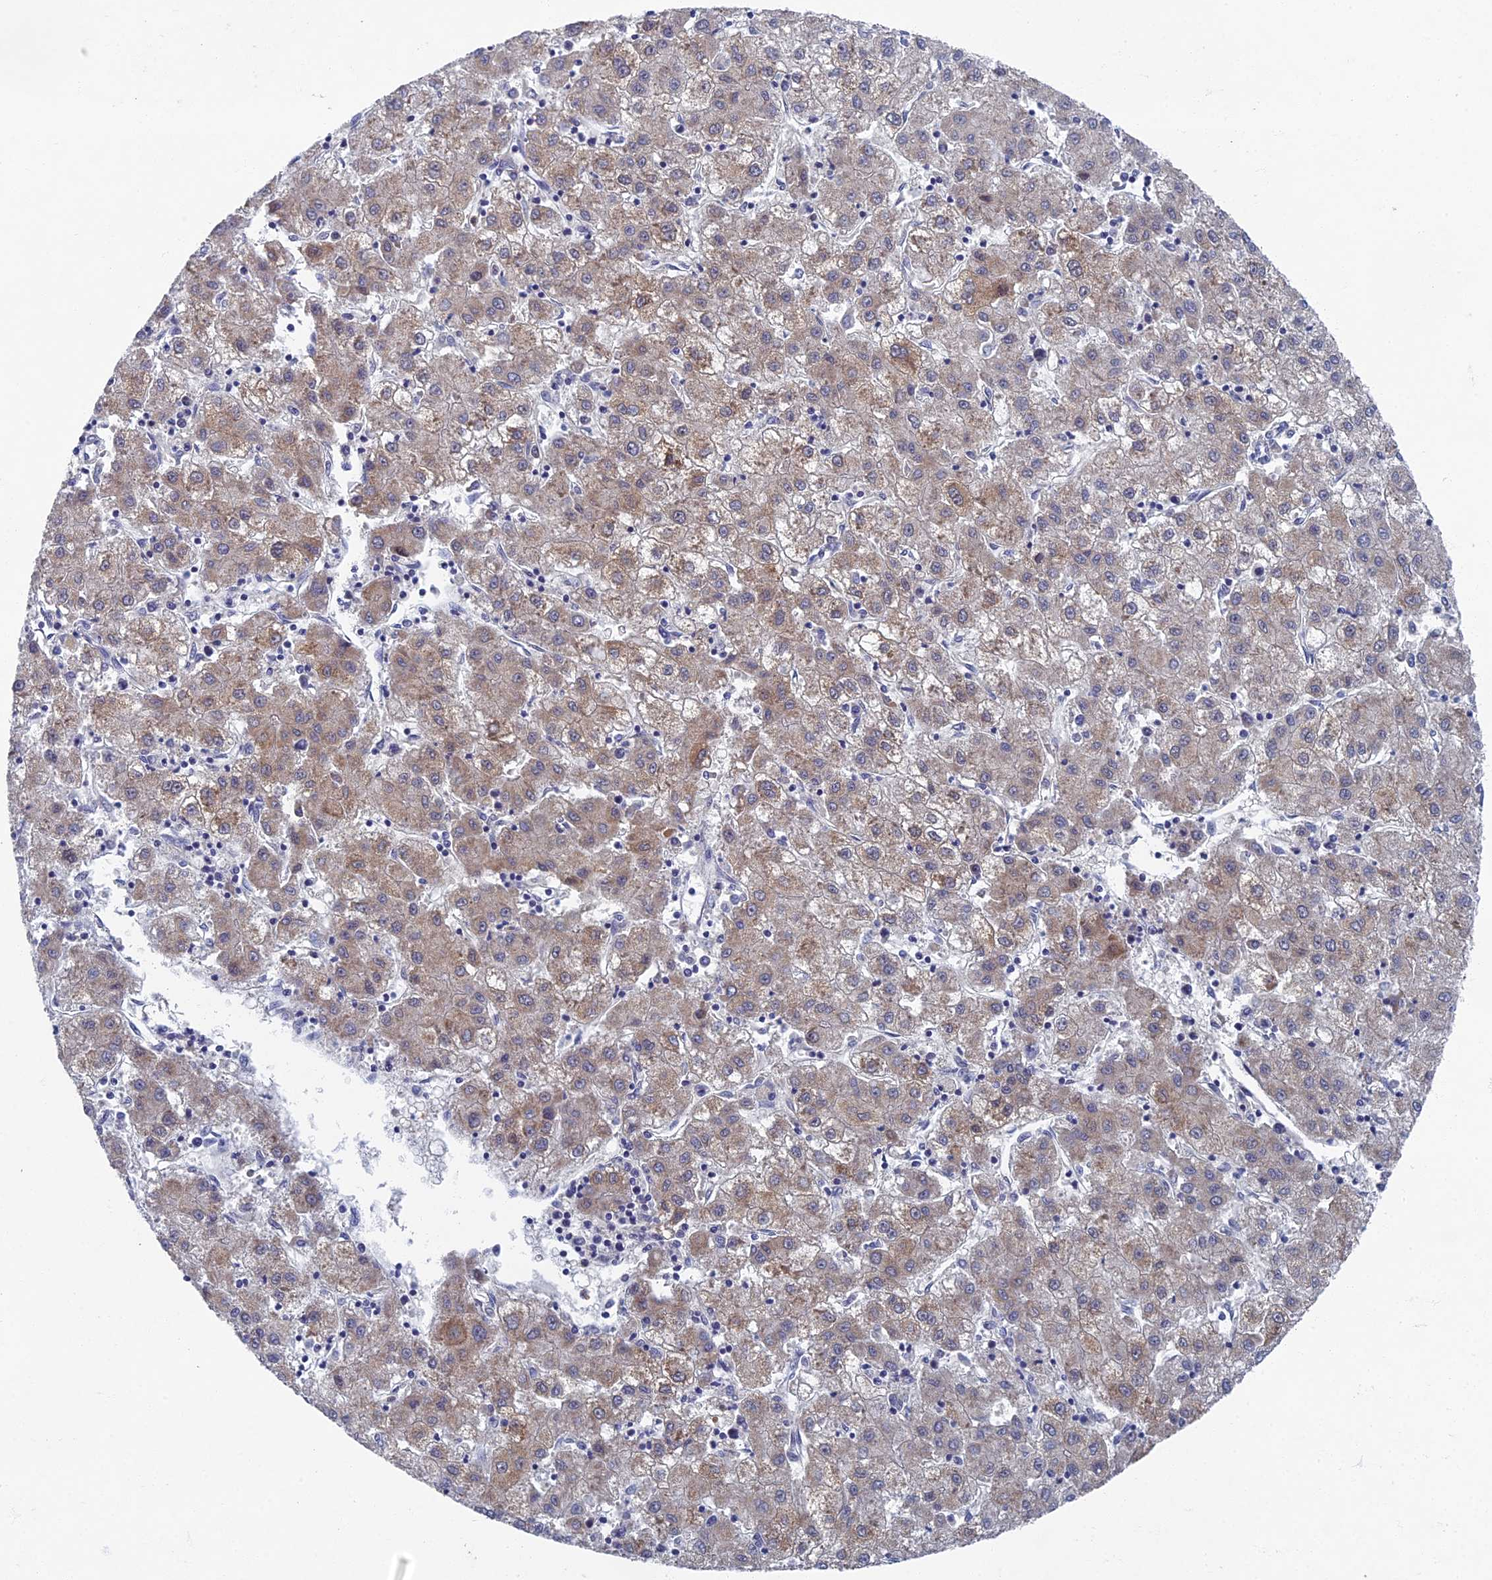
{"staining": {"intensity": "weak", "quantity": ">75%", "location": "cytoplasmic/membranous"}, "tissue": "liver cancer", "cell_type": "Tumor cells", "image_type": "cancer", "snomed": [{"axis": "morphology", "description": "Carcinoma, Hepatocellular, NOS"}, {"axis": "topography", "description": "Liver"}], "caption": "Immunohistochemistry photomicrograph of neoplastic tissue: liver cancer (hepatocellular carcinoma) stained using immunohistochemistry exhibits low levels of weak protein expression localized specifically in the cytoplasmic/membranous of tumor cells, appearing as a cytoplasmic/membranous brown color.", "gene": "SPIN4", "patient": {"sex": "male", "age": 72}}